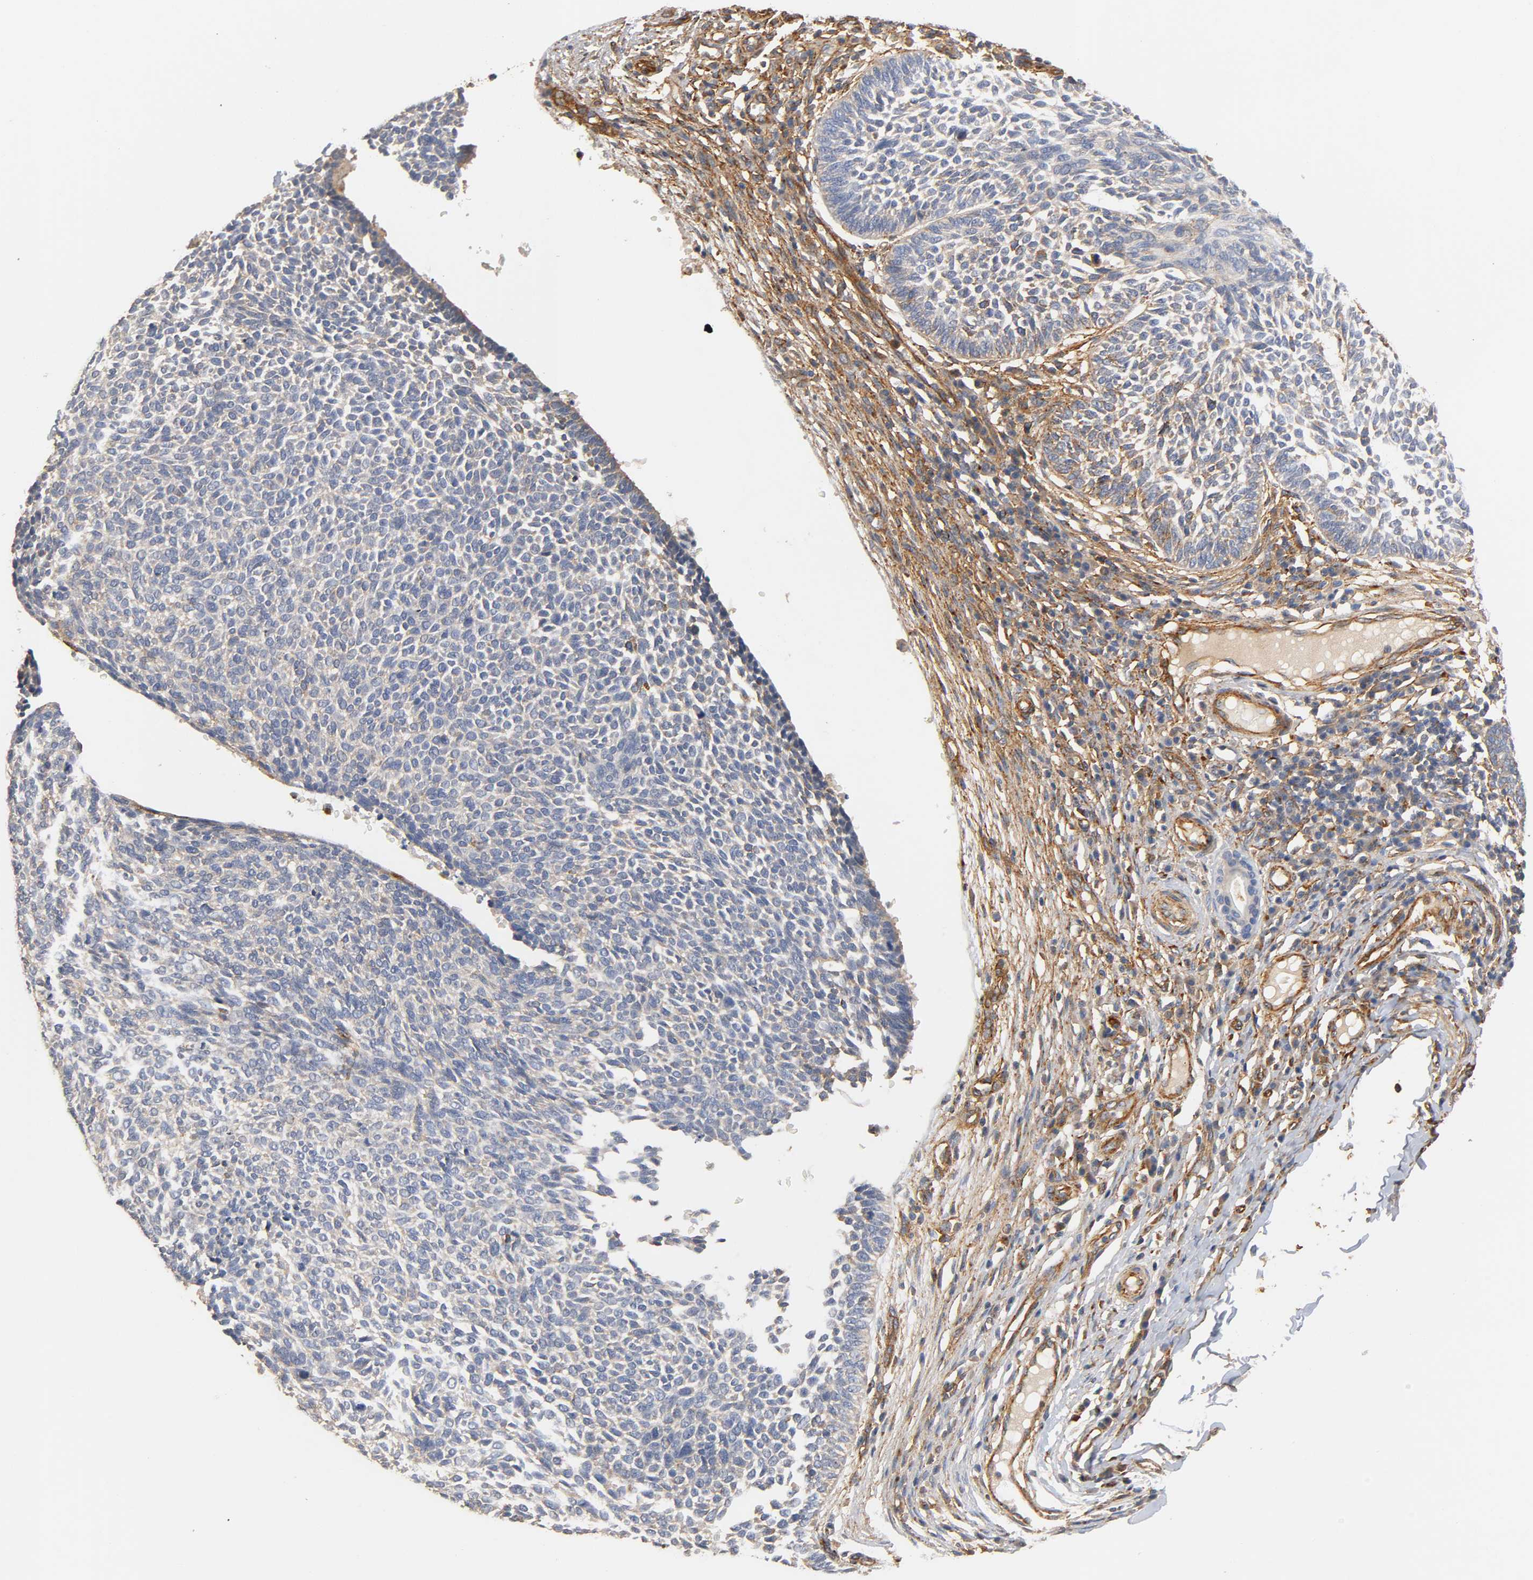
{"staining": {"intensity": "moderate", "quantity": "<25%", "location": "cytoplasmic/membranous"}, "tissue": "skin cancer", "cell_type": "Tumor cells", "image_type": "cancer", "snomed": [{"axis": "morphology", "description": "Normal tissue, NOS"}, {"axis": "morphology", "description": "Basal cell carcinoma"}, {"axis": "topography", "description": "Skin"}], "caption": "The micrograph reveals a brown stain indicating the presence of a protein in the cytoplasmic/membranous of tumor cells in skin basal cell carcinoma.", "gene": "IFITM3", "patient": {"sex": "male", "age": 87}}